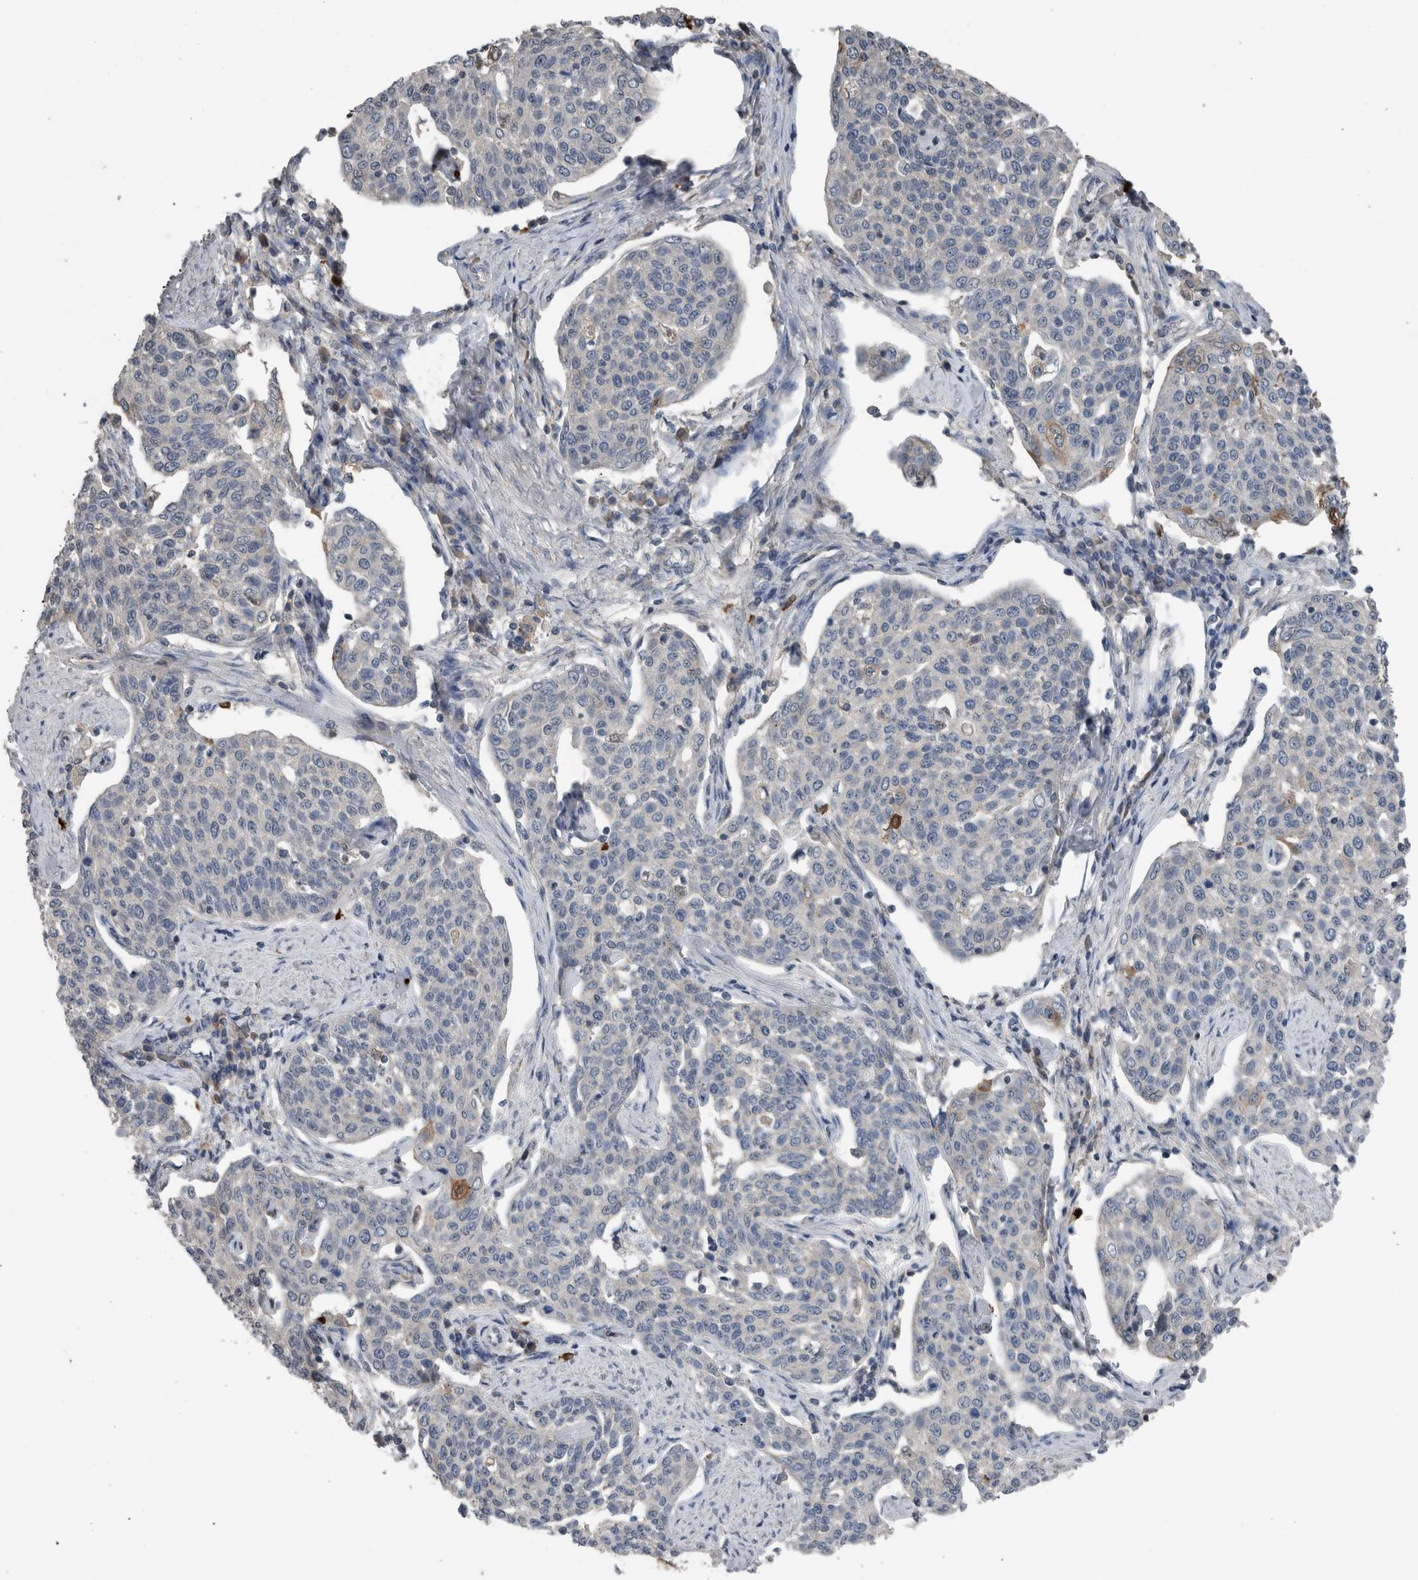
{"staining": {"intensity": "strong", "quantity": "<25%", "location": "cytoplasmic/membranous,nuclear"}, "tissue": "cervical cancer", "cell_type": "Tumor cells", "image_type": "cancer", "snomed": [{"axis": "morphology", "description": "Squamous cell carcinoma, NOS"}, {"axis": "topography", "description": "Cervix"}], "caption": "This photomicrograph displays IHC staining of cervical cancer (squamous cell carcinoma), with medium strong cytoplasmic/membranous and nuclear staining in about <25% of tumor cells.", "gene": "CRNN", "patient": {"sex": "female", "age": 34}}